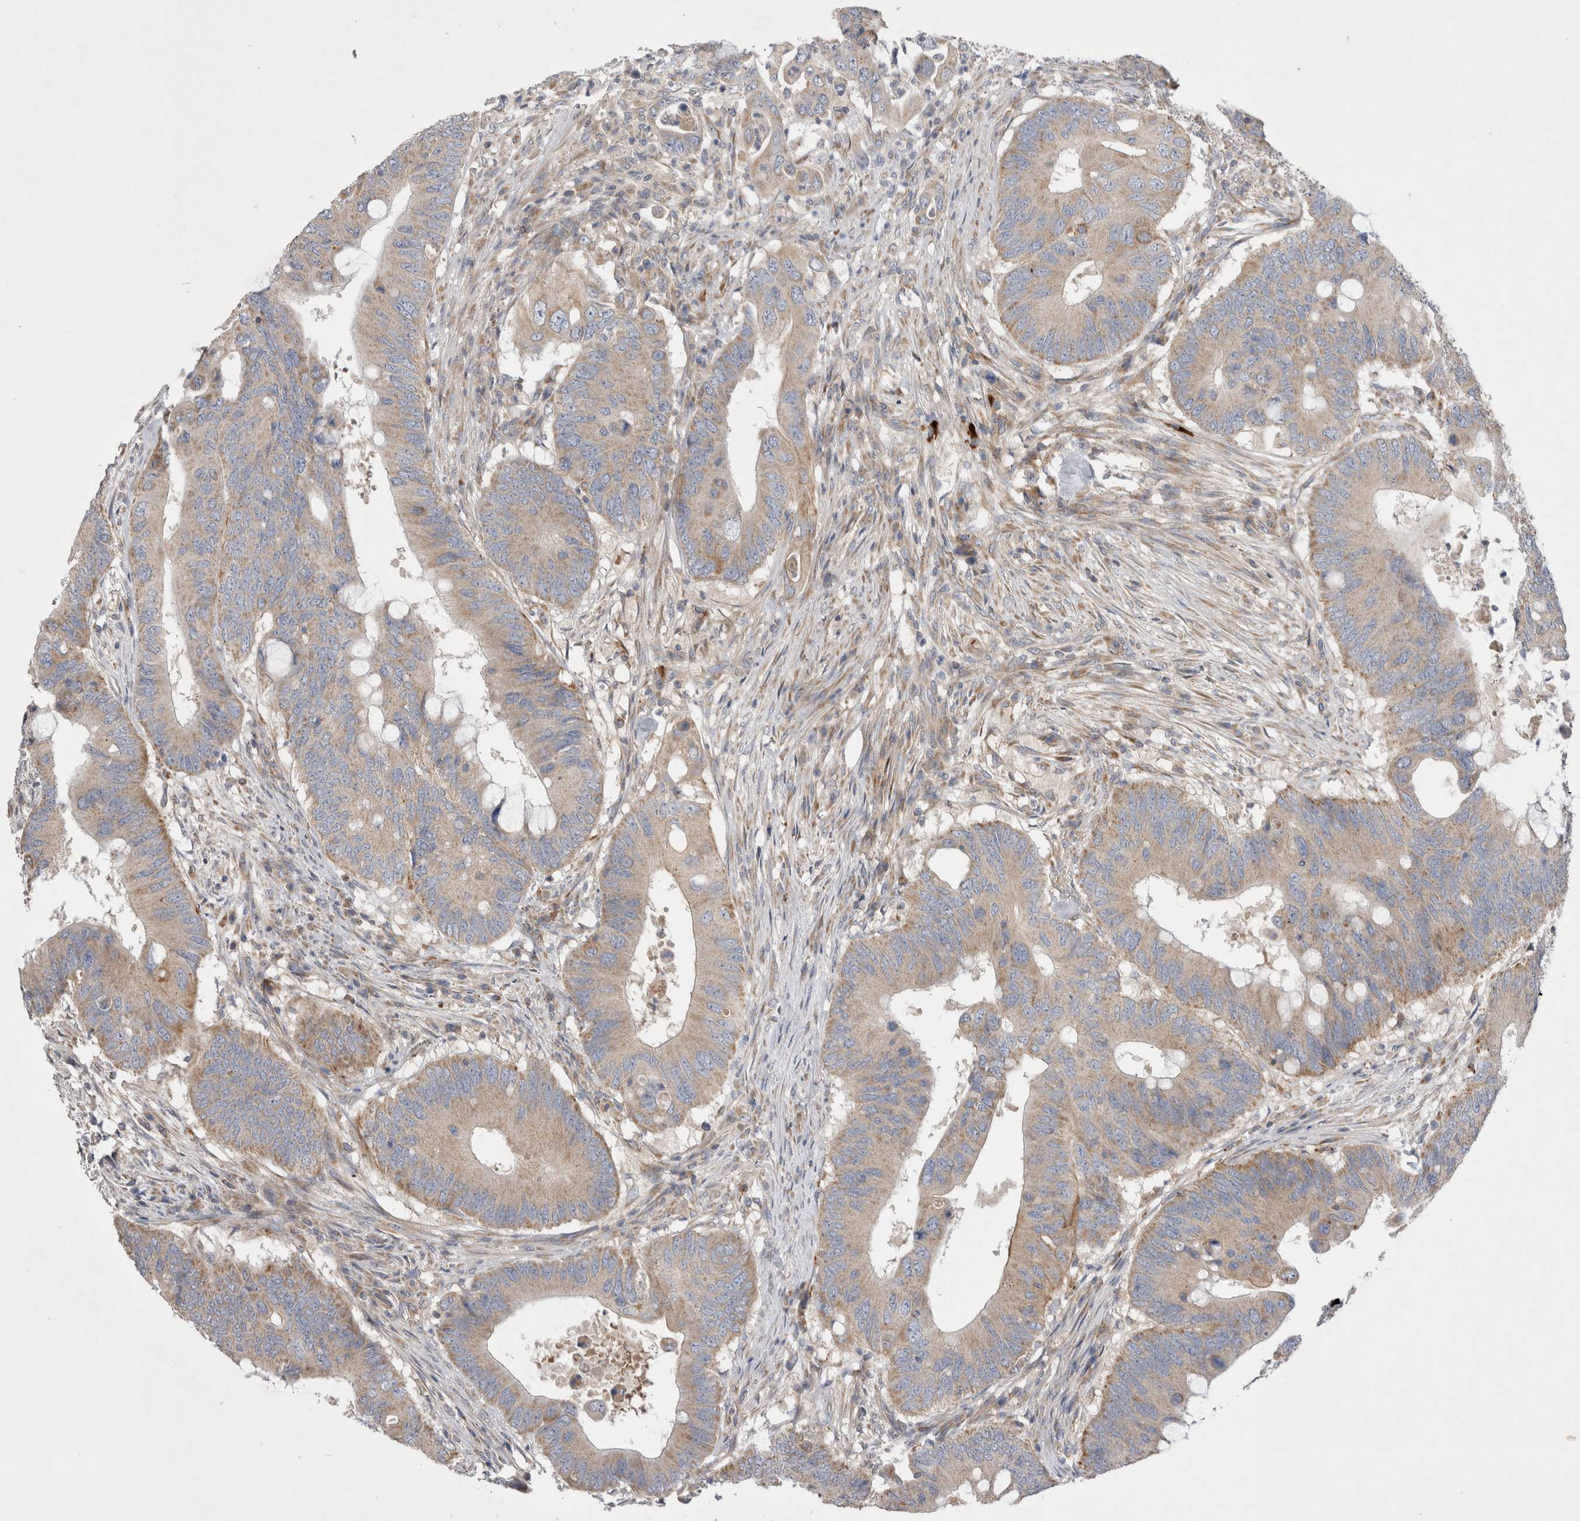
{"staining": {"intensity": "weak", "quantity": ">75%", "location": "cytoplasmic/membranous"}, "tissue": "colorectal cancer", "cell_type": "Tumor cells", "image_type": "cancer", "snomed": [{"axis": "morphology", "description": "Adenocarcinoma, NOS"}, {"axis": "topography", "description": "Colon"}], "caption": "Weak cytoplasmic/membranous expression is present in about >75% of tumor cells in colorectal cancer (adenocarcinoma). (Stains: DAB in brown, nuclei in blue, Microscopy: brightfield microscopy at high magnification).", "gene": "TBC1D16", "patient": {"sex": "male", "age": 71}}